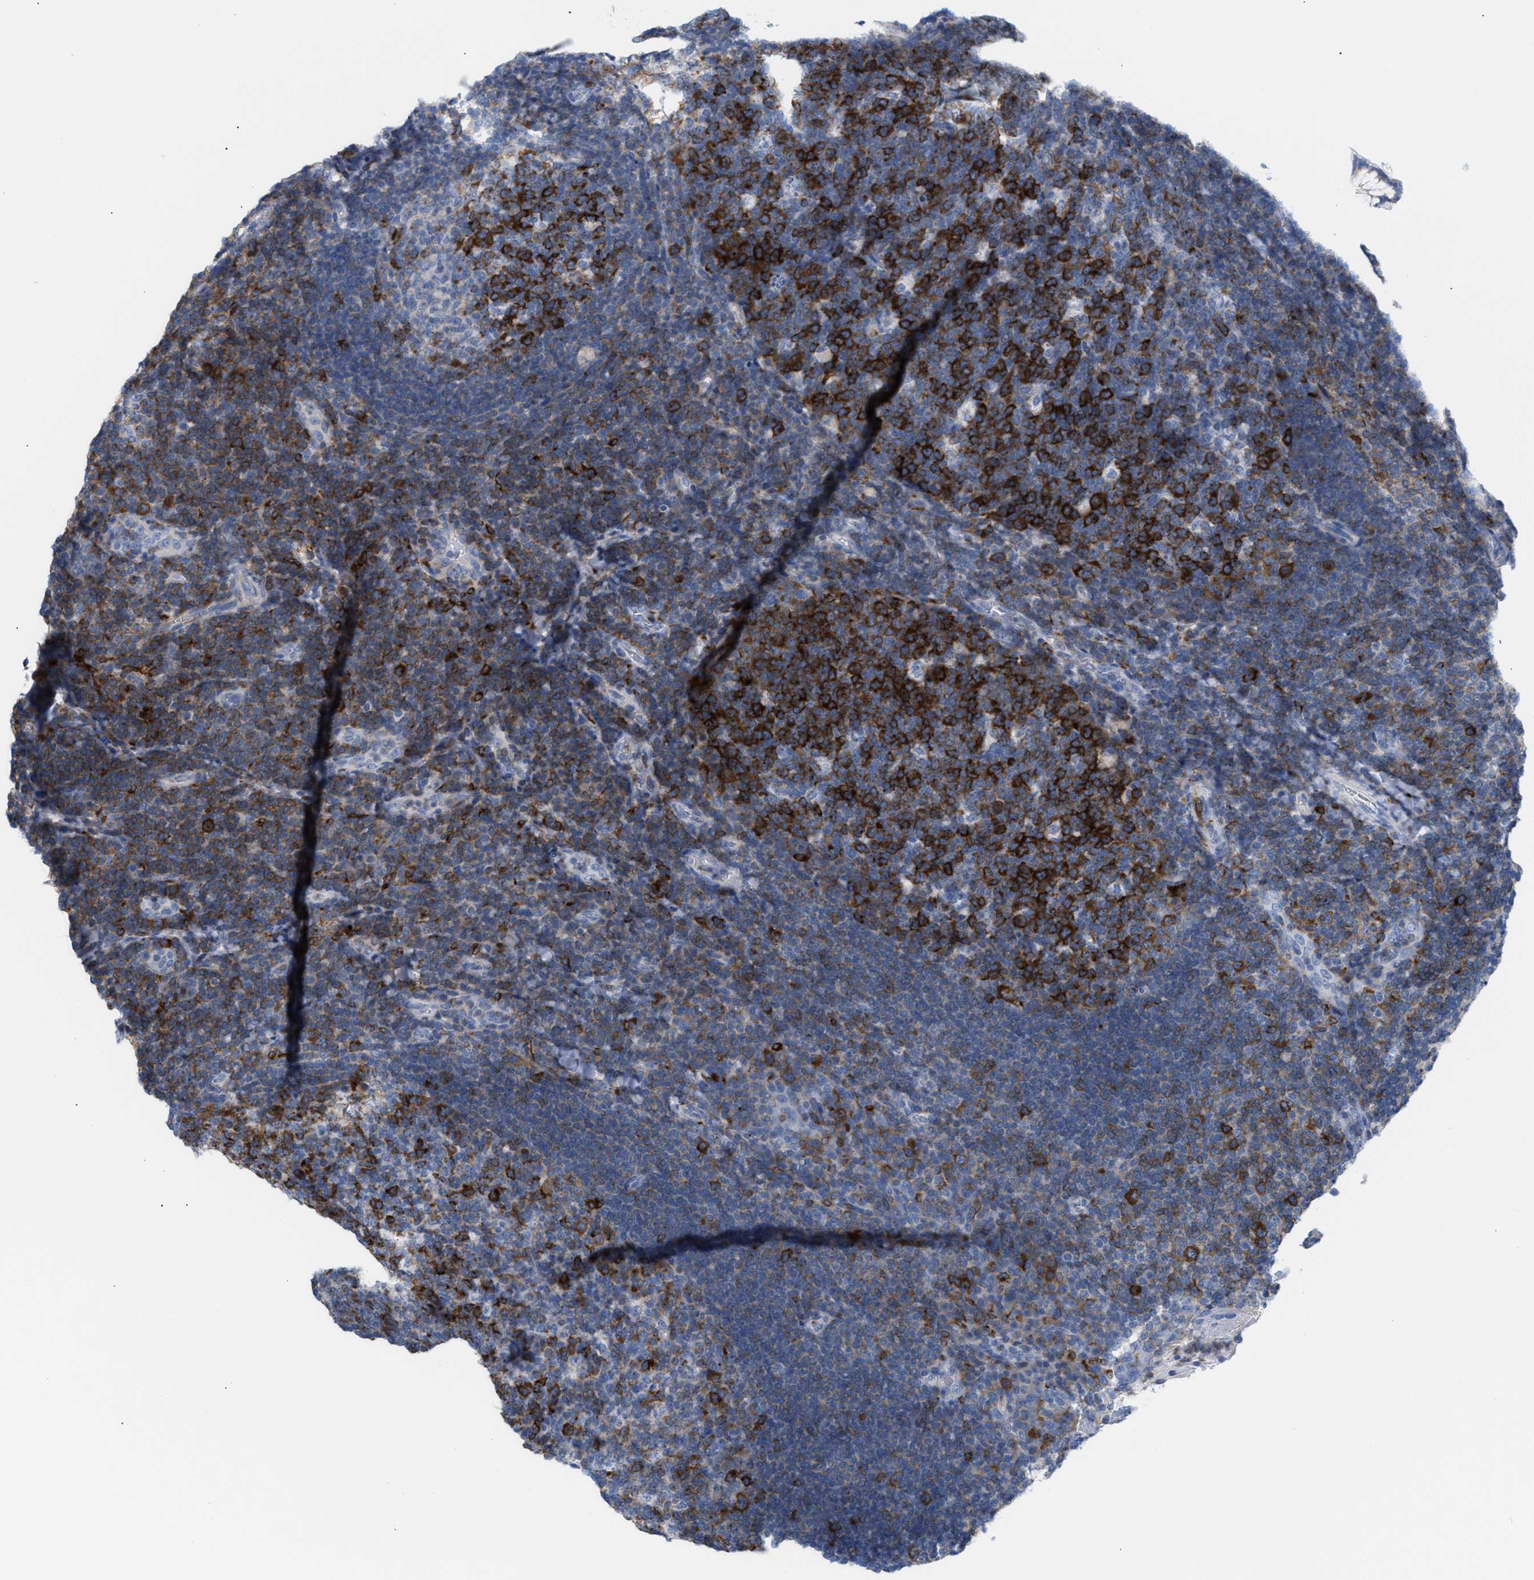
{"staining": {"intensity": "strong", "quantity": "25%-75%", "location": "cytoplasmic/membranous"}, "tissue": "tonsil", "cell_type": "Germinal center cells", "image_type": "normal", "snomed": [{"axis": "morphology", "description": "Normal tissue, NOS"}, {"axis": "topography", "description": "Tonsil"}], "caption": "Strong cytoplasmic/membranous expression for a protein is identified in approximately 25%-75% of germinal center cells of benign tonsil using IHC.", "gene": "TACC3", "patient": {"sex": "male", "age": 17}}